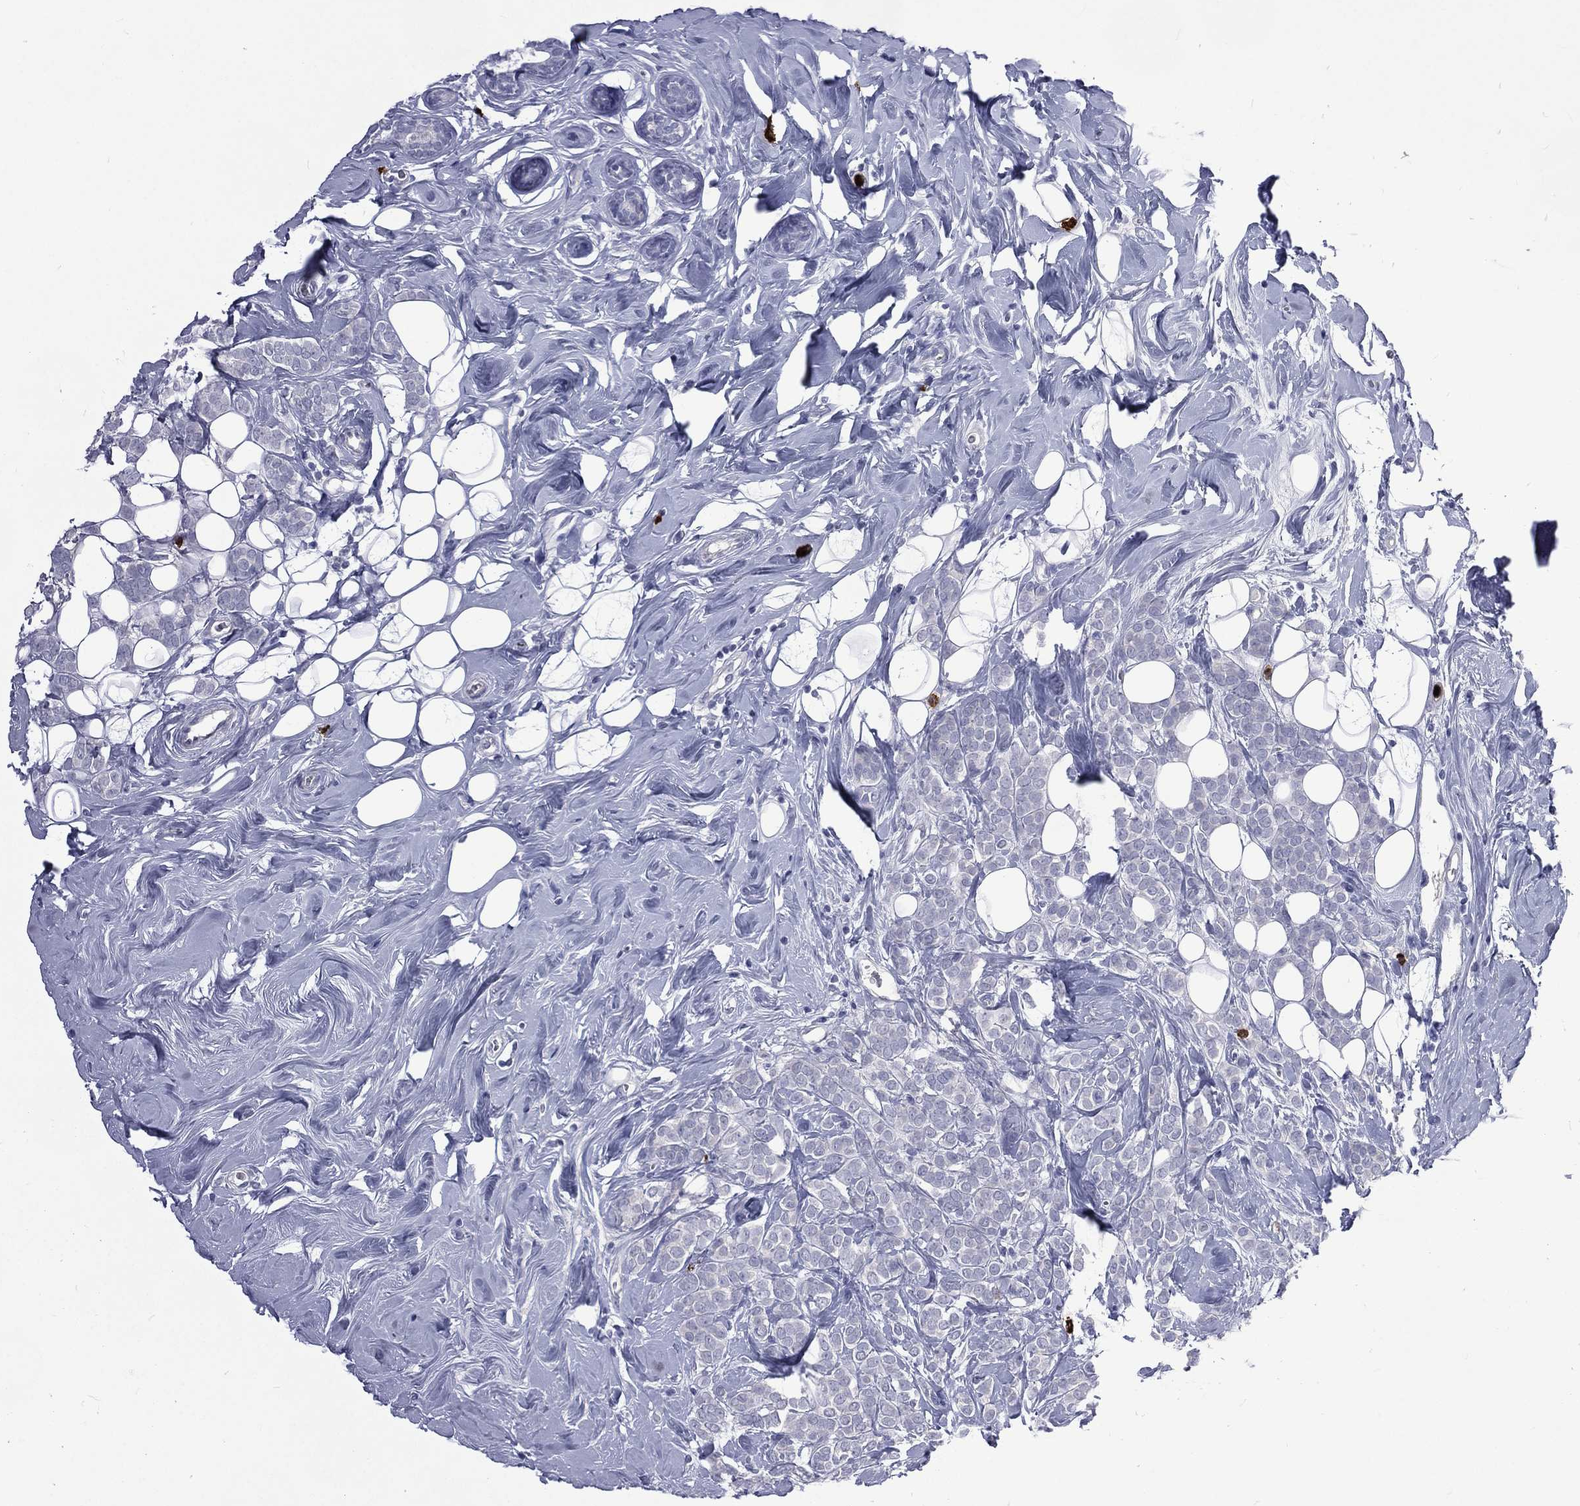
{"staining": {"intensity": "negative", "quantity": "none", "location": "none"}, "tissue": "breast cancer", "cell_type": "Tumor cells", "image_type": "cancer", "snomed": [{"axis": "morphology", "description": "Lobular carcinoma"}, {"axis": "topography", "description": "Breast"}], "caption": "Tumor cells are negative for protein expression in human lobular carcinoma (breast).", "gene": "ELANE", "patient": {"sex": "female", "age": 49}}